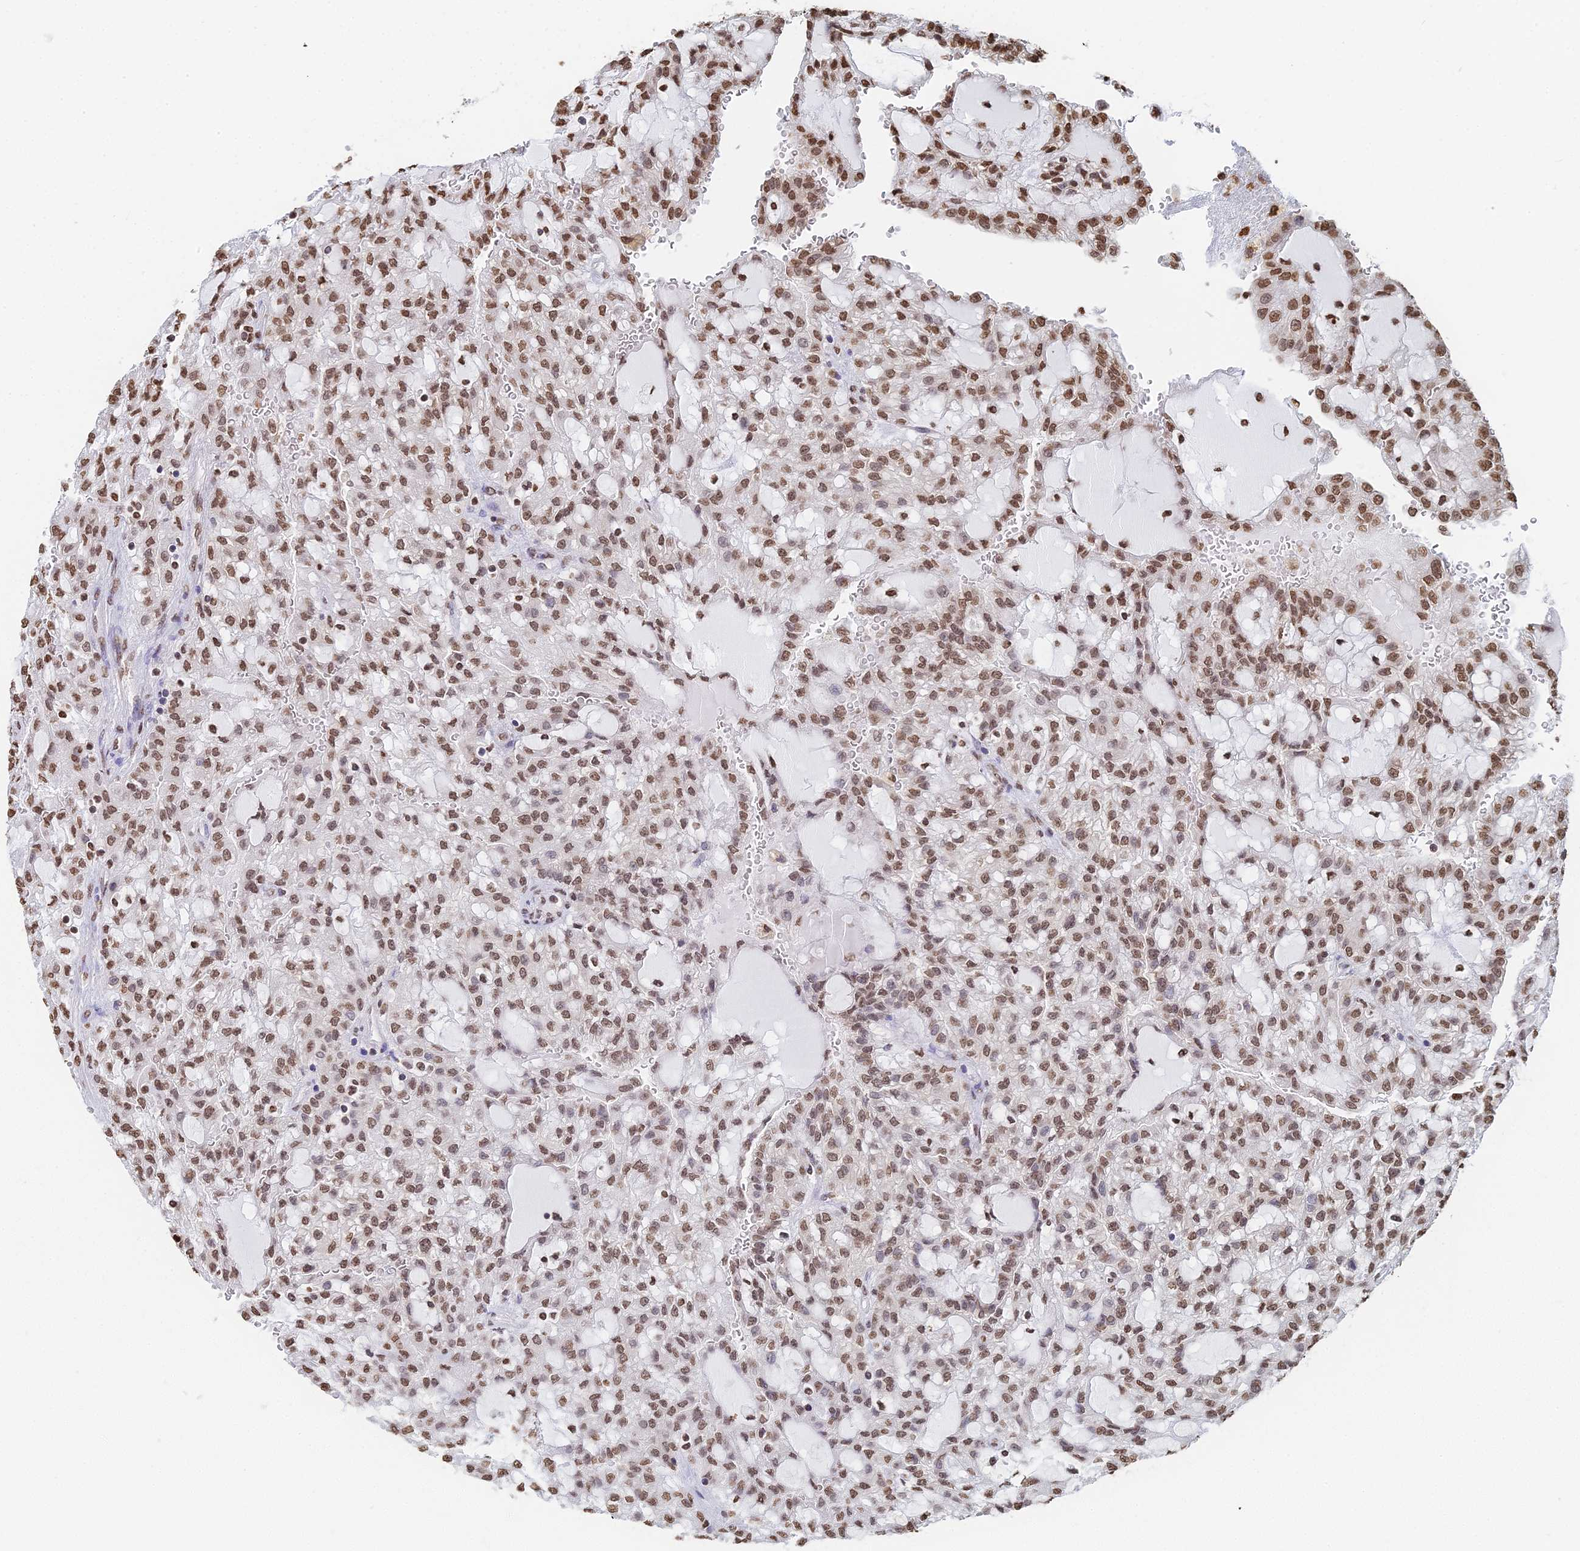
{"staining": {"intensity": "moderate", "quantity": ">75%", "location": "nuclear"}, "tissue": "renal cancer", "cell_type": "Tumor cells", "image_type": "cancer", "snomed": [{"axis": "morphology", "description": "Adenocarcinoma, NOS"}, {"axis": "topography", "description": "Kidney"}], "caption": "The immunohistochemical stain shows moderate nuclear positivity in tumor cells of adenocarcinoma (renal) tissue.", "gene": "GBP3", "patient": {"sex": "male", "age": 63}}